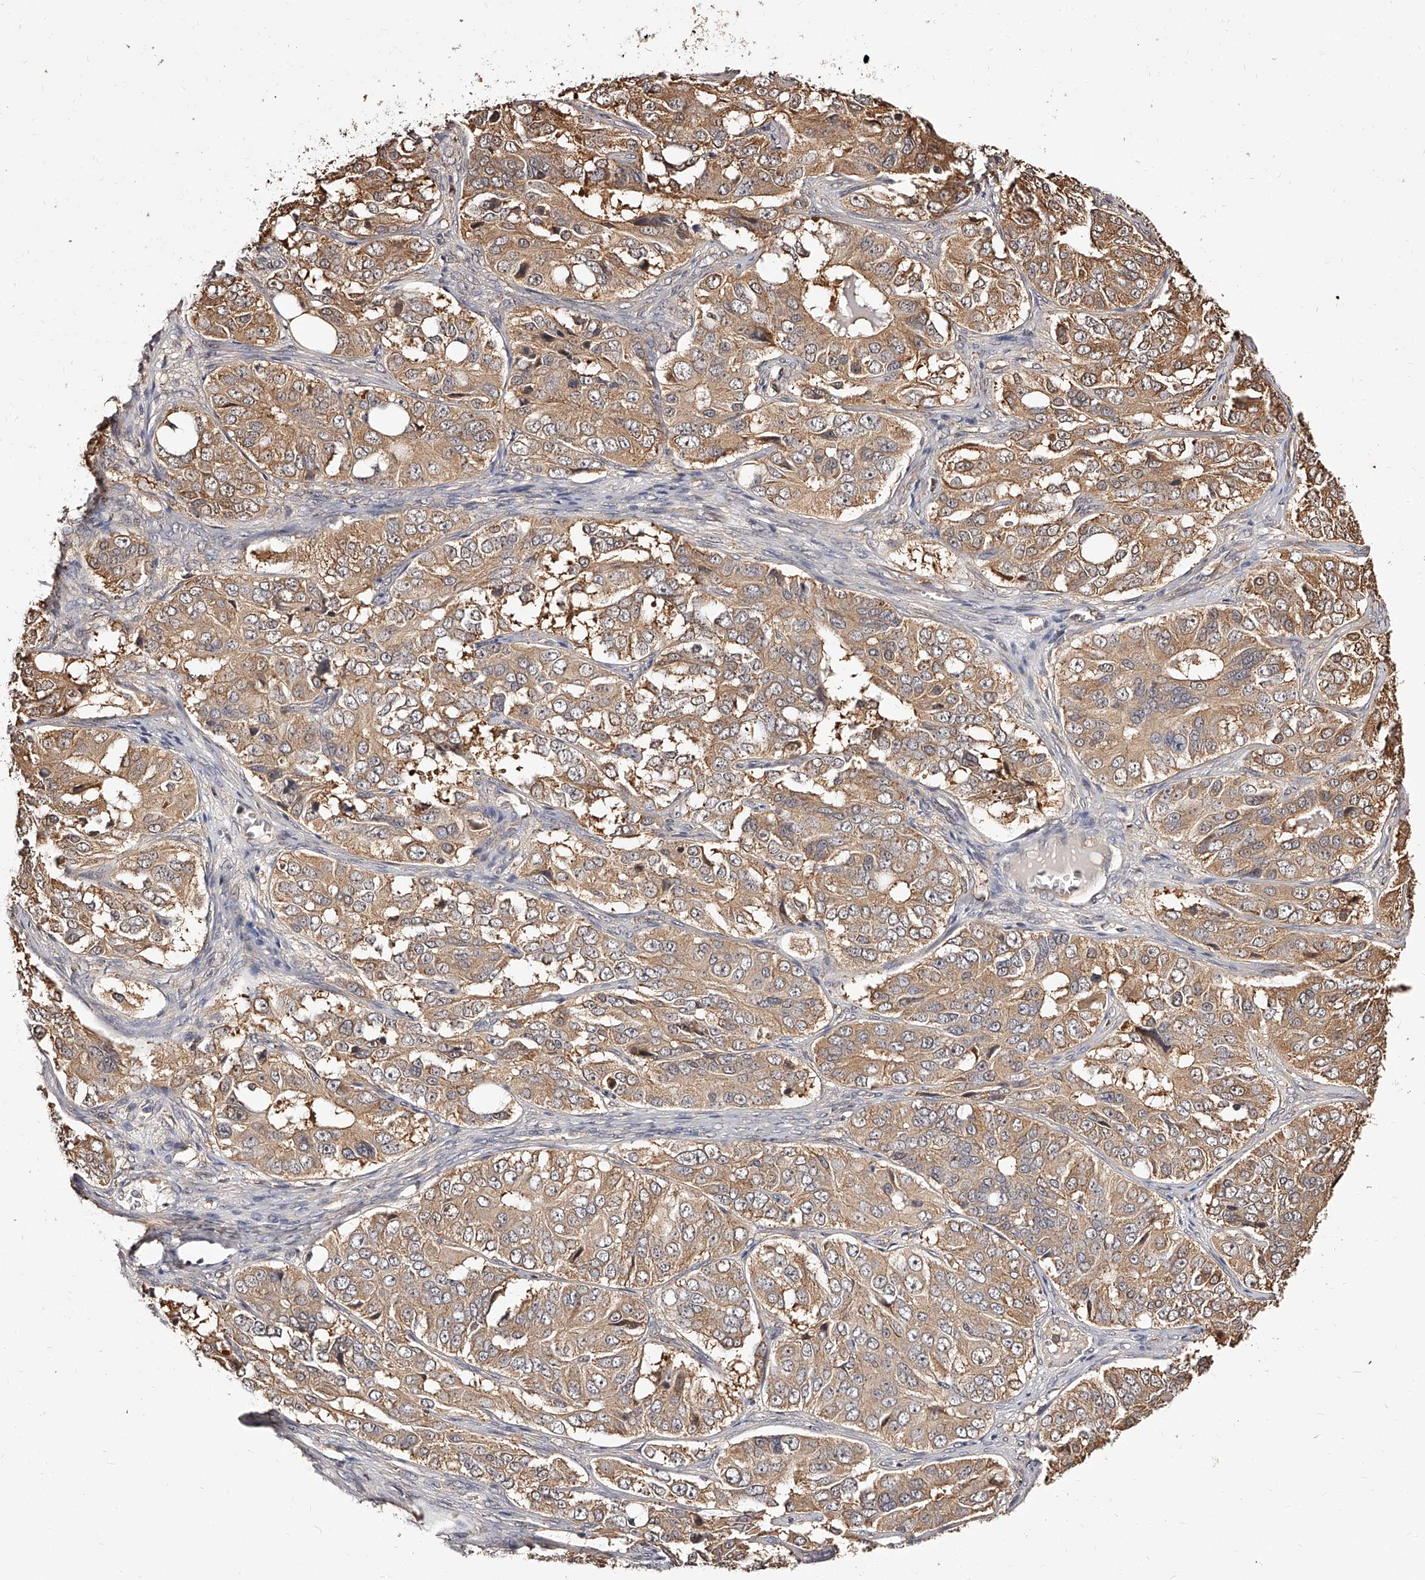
{"staining": {"intensity": "moderate", "quantity": ">75%", "location": "cytoplasmic/membranous"}, "tissue": "ovarian cancer", "cell_type": "Tumor cells", "image_type": "cancer", "snomed": [{"axis": "morphology", "description": "Carcinoma, endometroid"}, {"axis": "topography", "description": "Ovary"}], "caption": "A medium amount of moderate cytoplasmic/membranous positivity is seen in approximately >75% of tumor cells in ovarian cancer tissue. The staining is performed using DAB (3,3'-diaminobenzidine) brown chromogen to label protein expression. The nuclei are counter-stained blue using hematoxylin.", "gene": "ZNF582", "patient": {"sex": "female", "age": 51}}